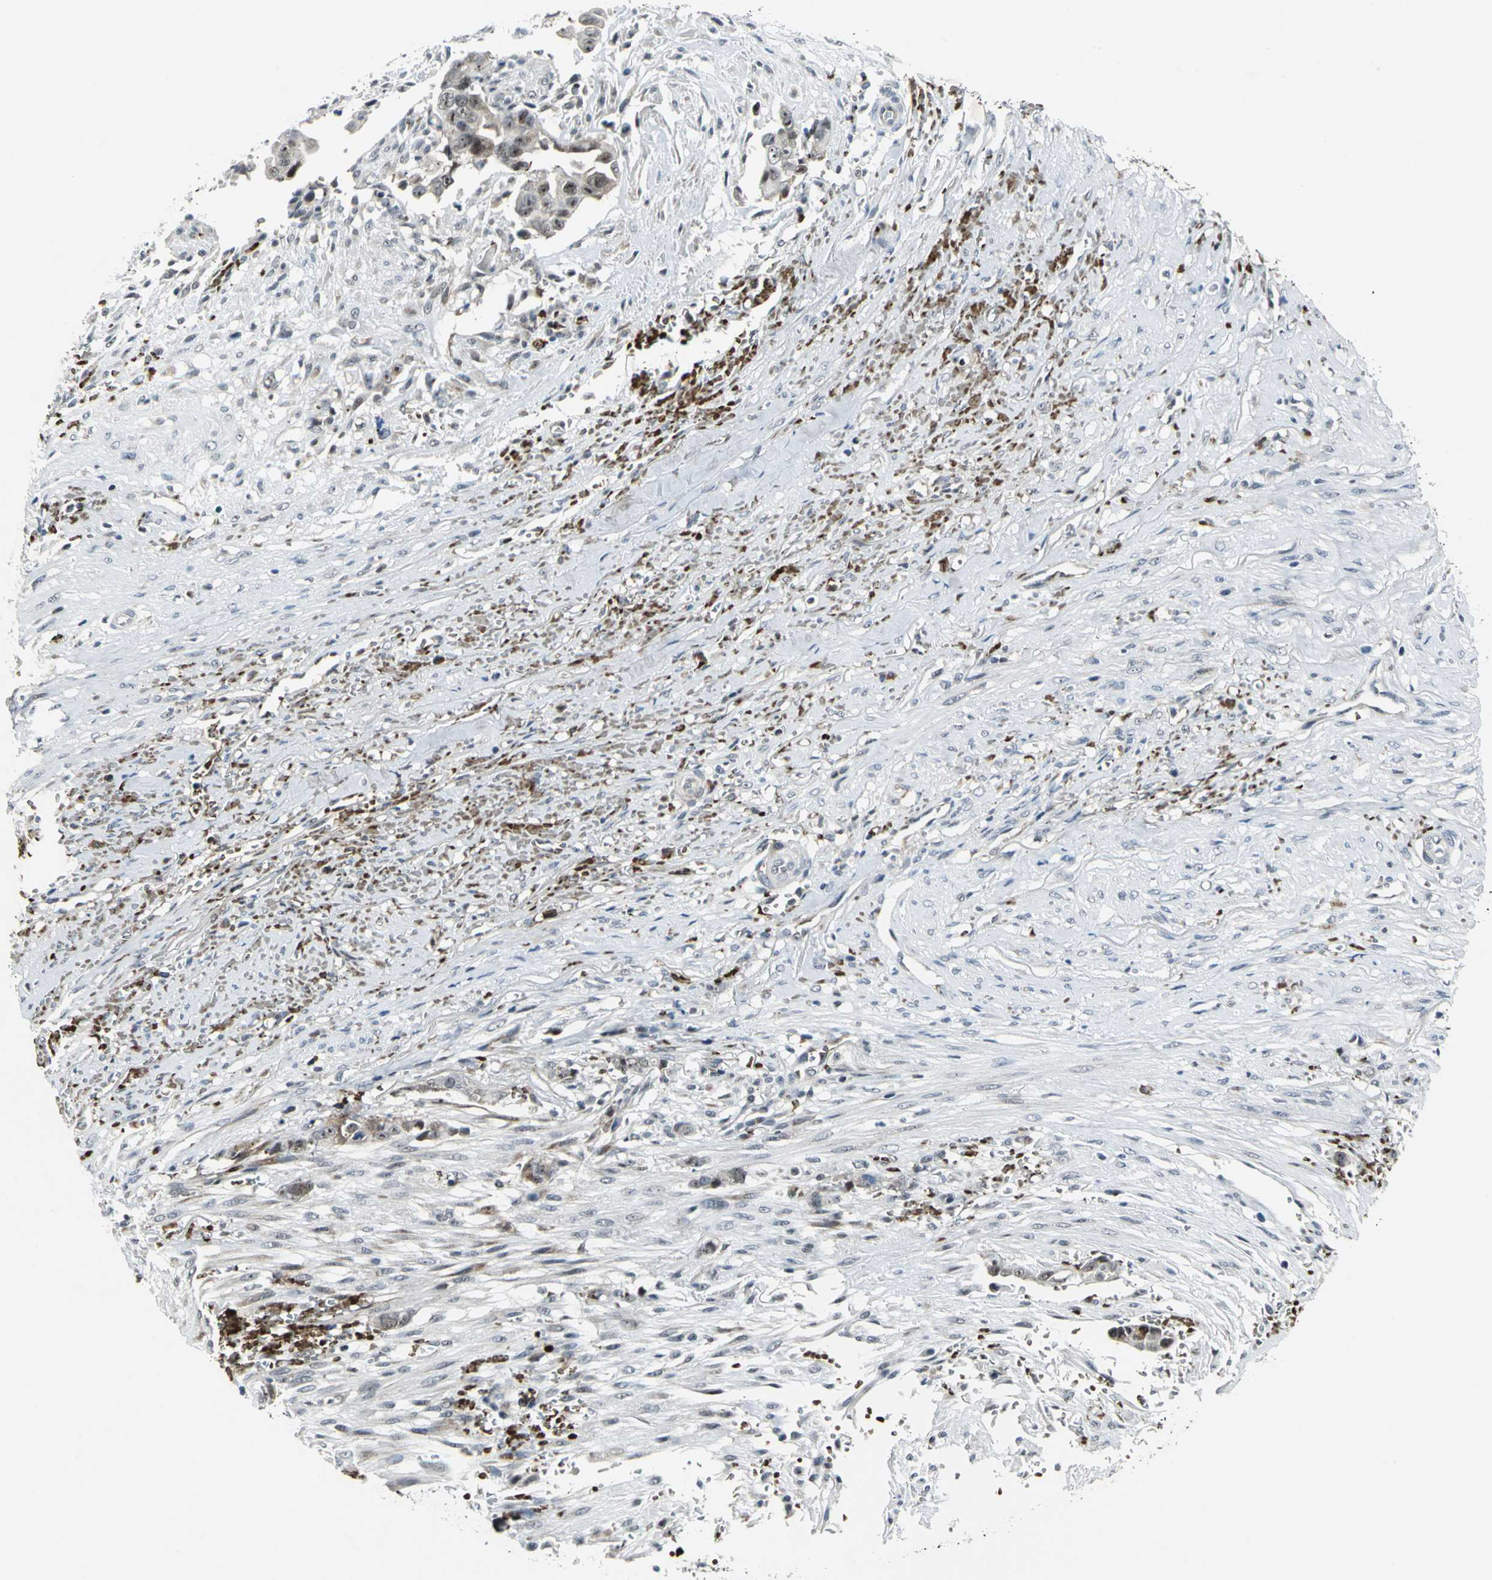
{"staining": {"intensity": "weak", "quantity": "25%-75%", "location": "nuclear"}, "tissue": "liver cancer", "cell_type": "Tumor cells", "image_type": "cancer", "snomed": [{"axis": "morphology", "description": "Cholangiocarcinoma"}, {"axis": "topography", "description": "Liver"}], "caption": "IHC histopathology image of neoplastic tissue: liver cancer stained using IHC shows low levels of weak protein expression localized specifically in the nuclear of tumor cells, appearing as a nuclear brown color.", "gene": "GLI3", "patient": {"sex": "female", "age": 70}}